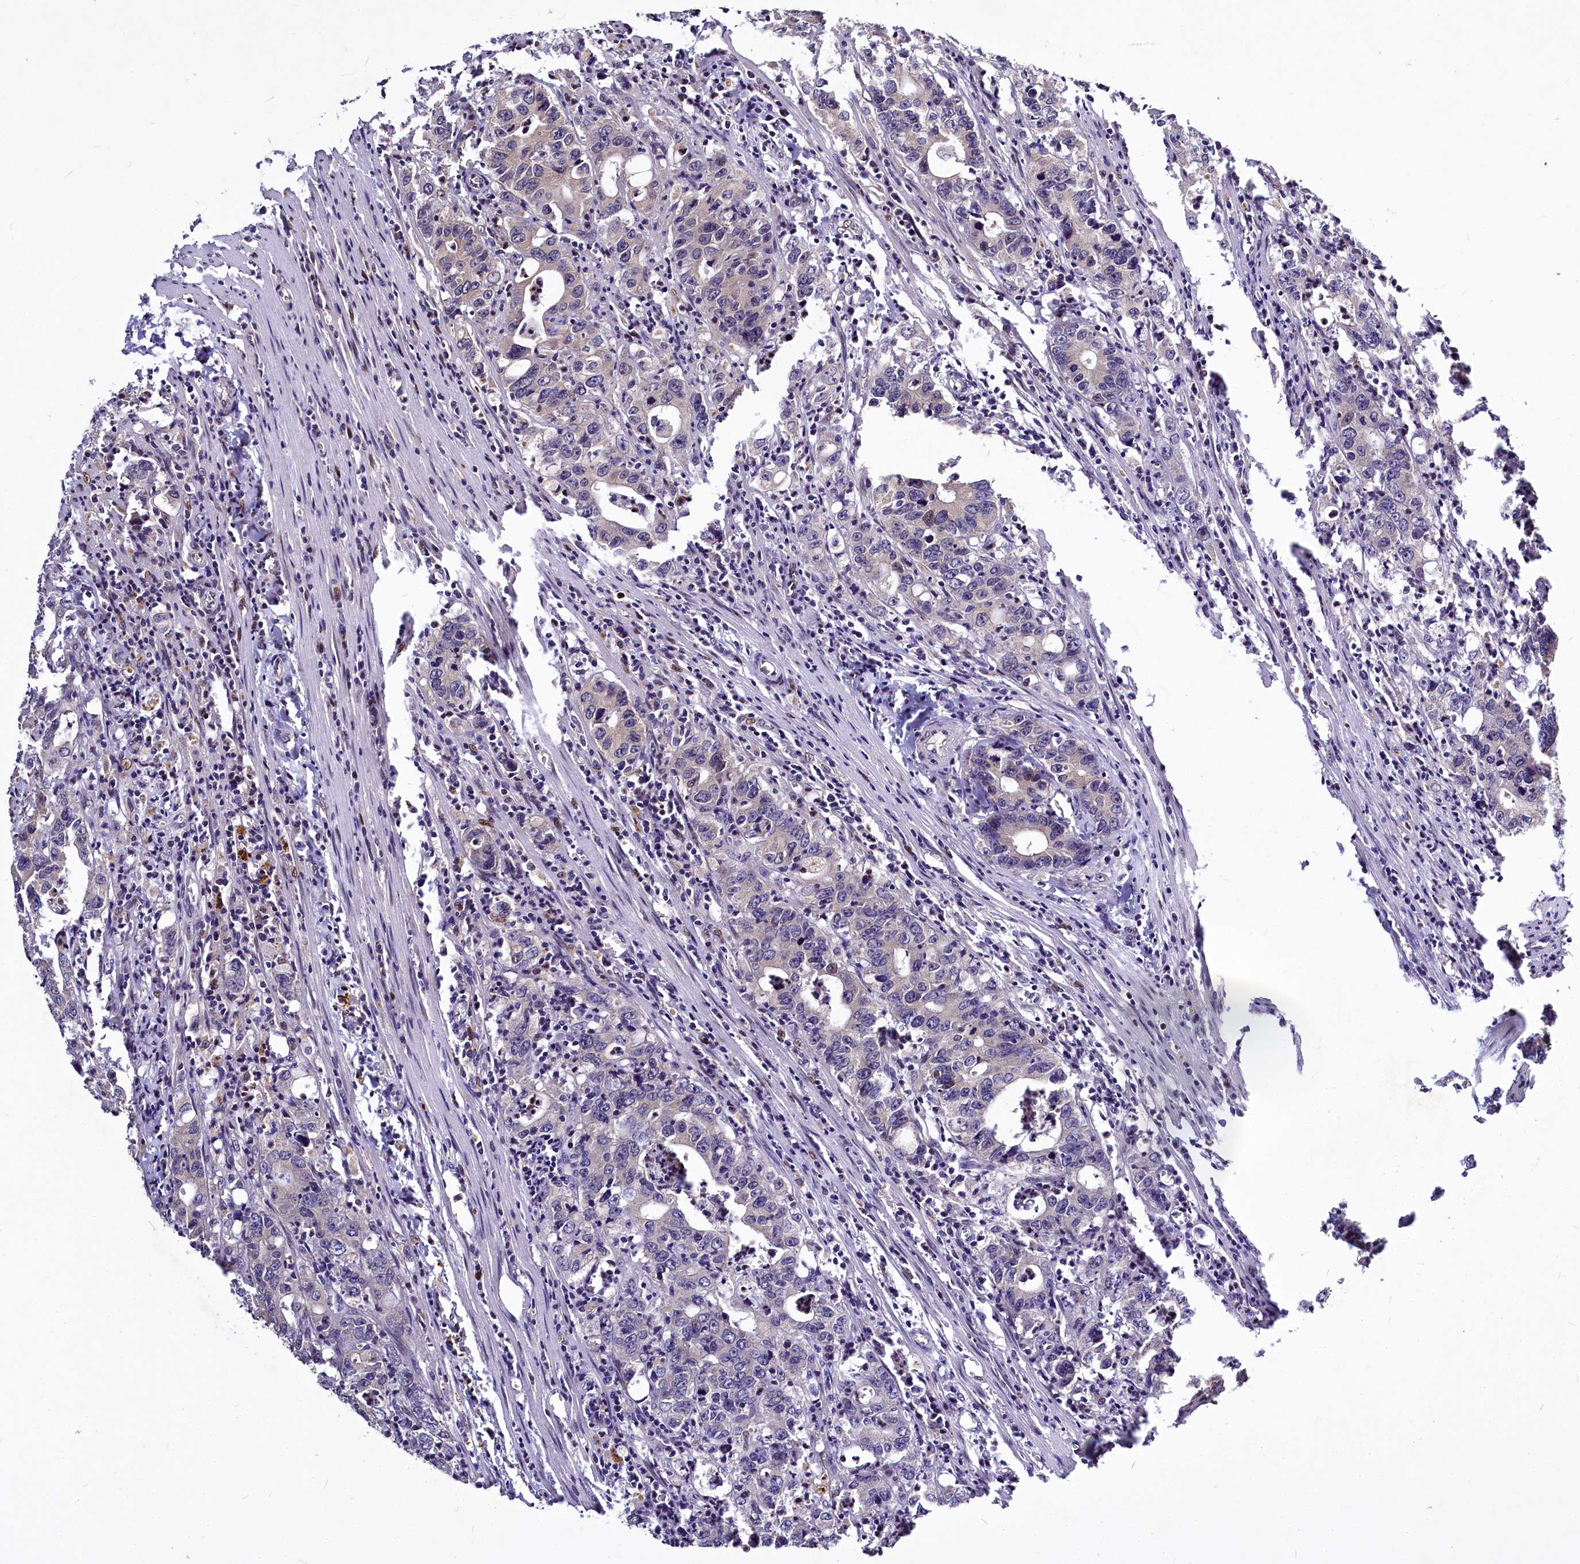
{"staining": {"intensity": "negative", "quantity": "none", "location": "none"}, "tissue": "colorectal cancer", "cell_type": "Tumor cells", "image_type": "cancer", "snomed": [{"axis": "morphology", "description": "Adenocarcinoma, NOS"}, {"axis": "topography", "description": "Colon"}], "caption": "Tumor cells show no significant positivity in colorectal adenocarcinoma. (DAB IHC visualized using brightfield microscopy, high magnification).", "gene": "MAML2", "patient": {"sex": "female", "age": 75}}